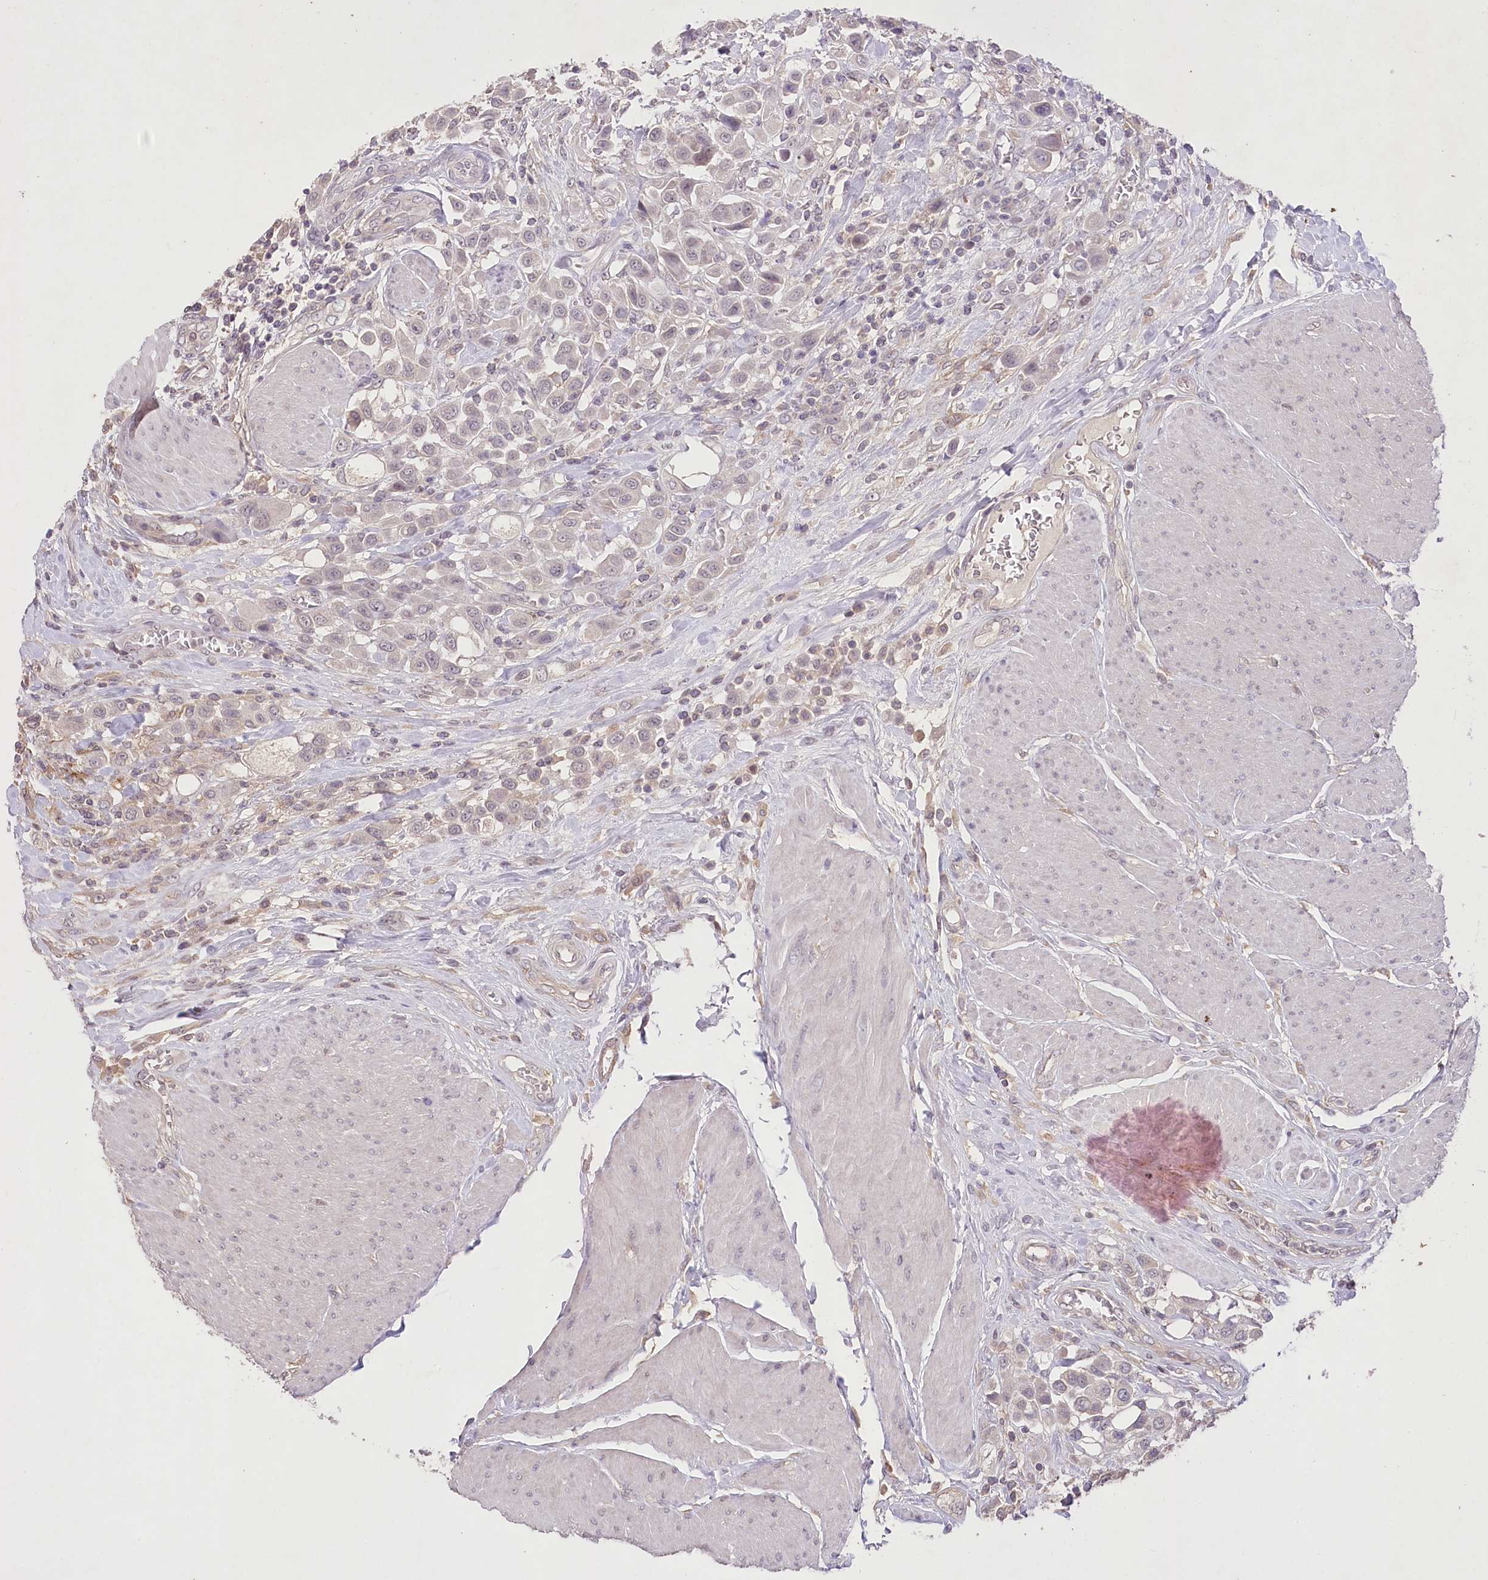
{"staining": {"intensity": "negative", "quantity": "none", "location": "none"}, "tissue": "urothelial cancer", "cell_type": "Tumor cells", "image_type": "cancer", "snomed": [{"axis": "morphology", "description": "Urothelial carcinoma, High grade"}, {"axis": "topography", "description": "Urinary bladder"}], "caption": "Immunohistochemistry of human urothelial carcinoma (high-grade) demonstrates no positivity in tumor cells.", "gene": "ENPP1", "patient": {"sex": "male", "age": 50}}